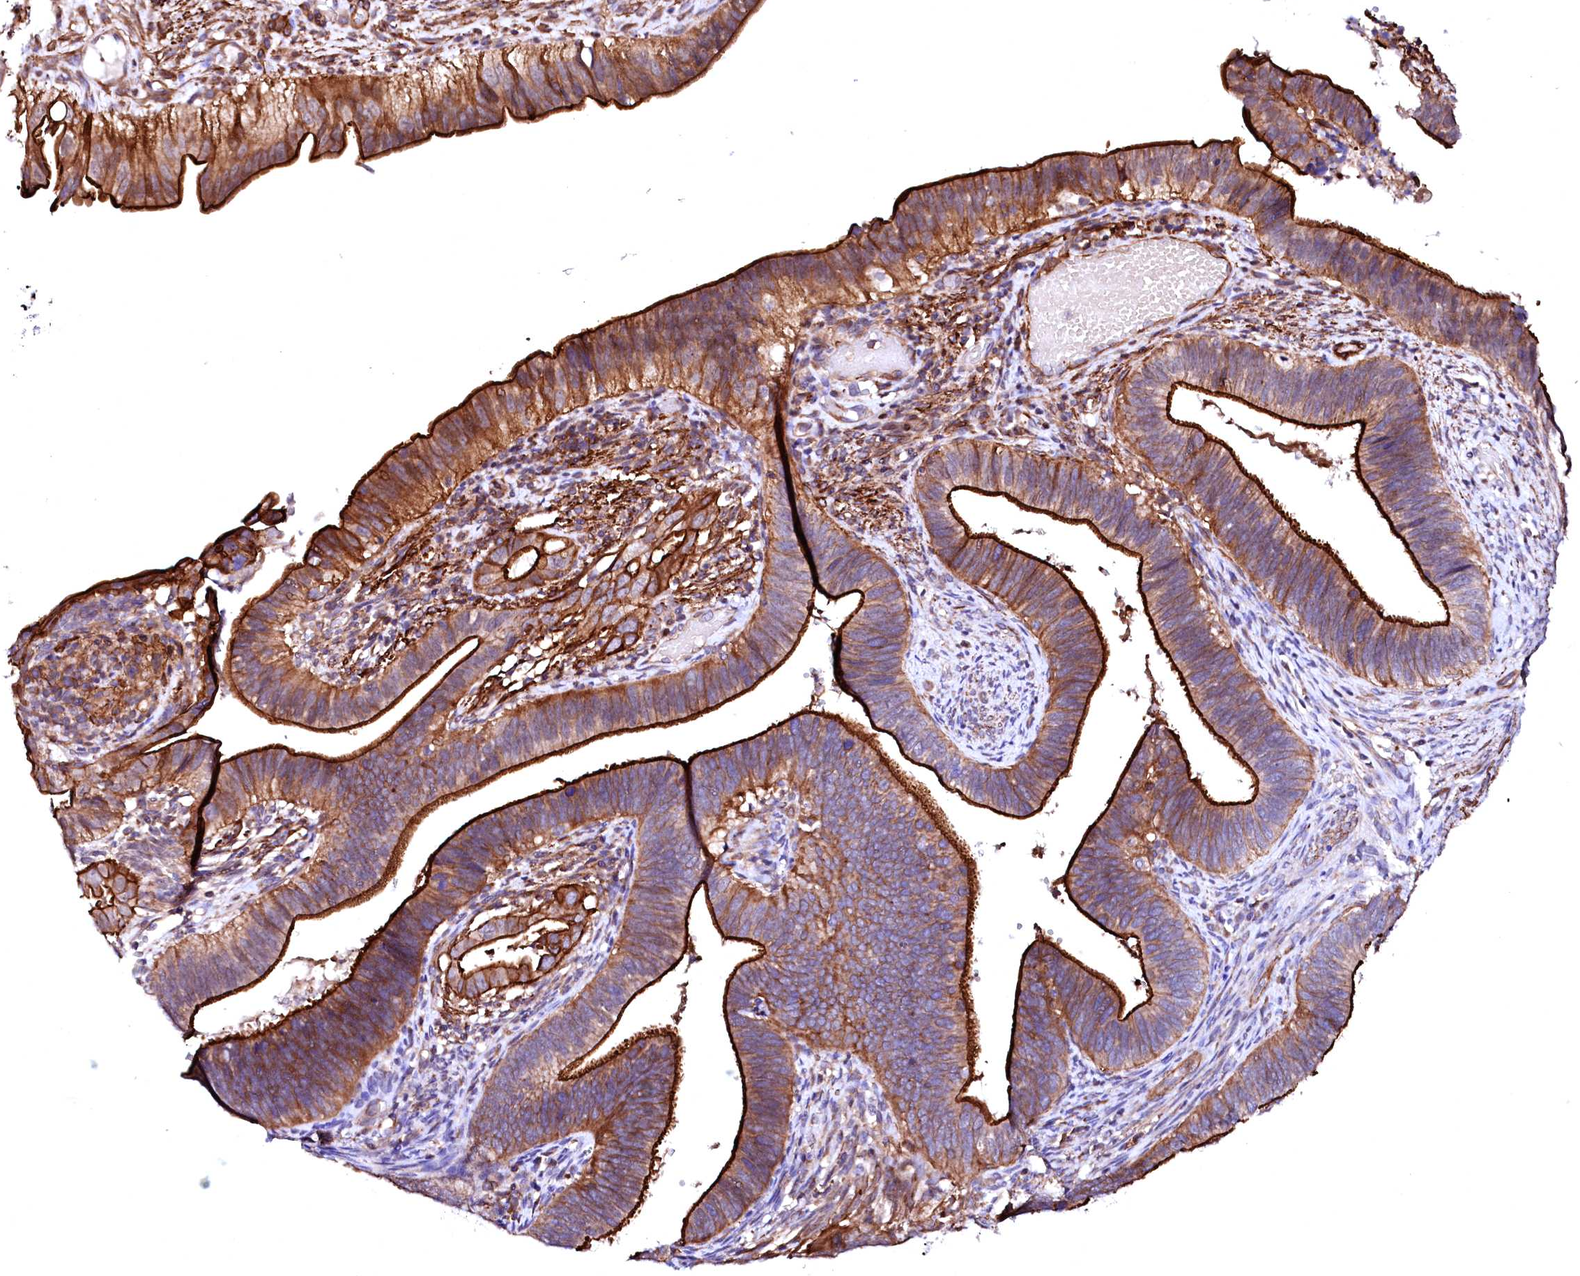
{"staining": {"intensity": "strong", "quantity": ">75%", "location": "cytoplasmic/membranous"}, "tissue": "cervical cancer", "cell_type": "Tumor cells", "image_type": "cancer", "snomed": [{"axis": "morphology", "description": "Adenocarcinoma, NOS"}, {"axis": "topography", "description": "Cervix"}], "caption": "This is an image of immunohistochemistry staining of cervical cancer, which shows strong expression in the cytoplasmic/membranous of tumor cells.", "gene": "GPR176", "patient": {"sex": "female", "age": 42}}